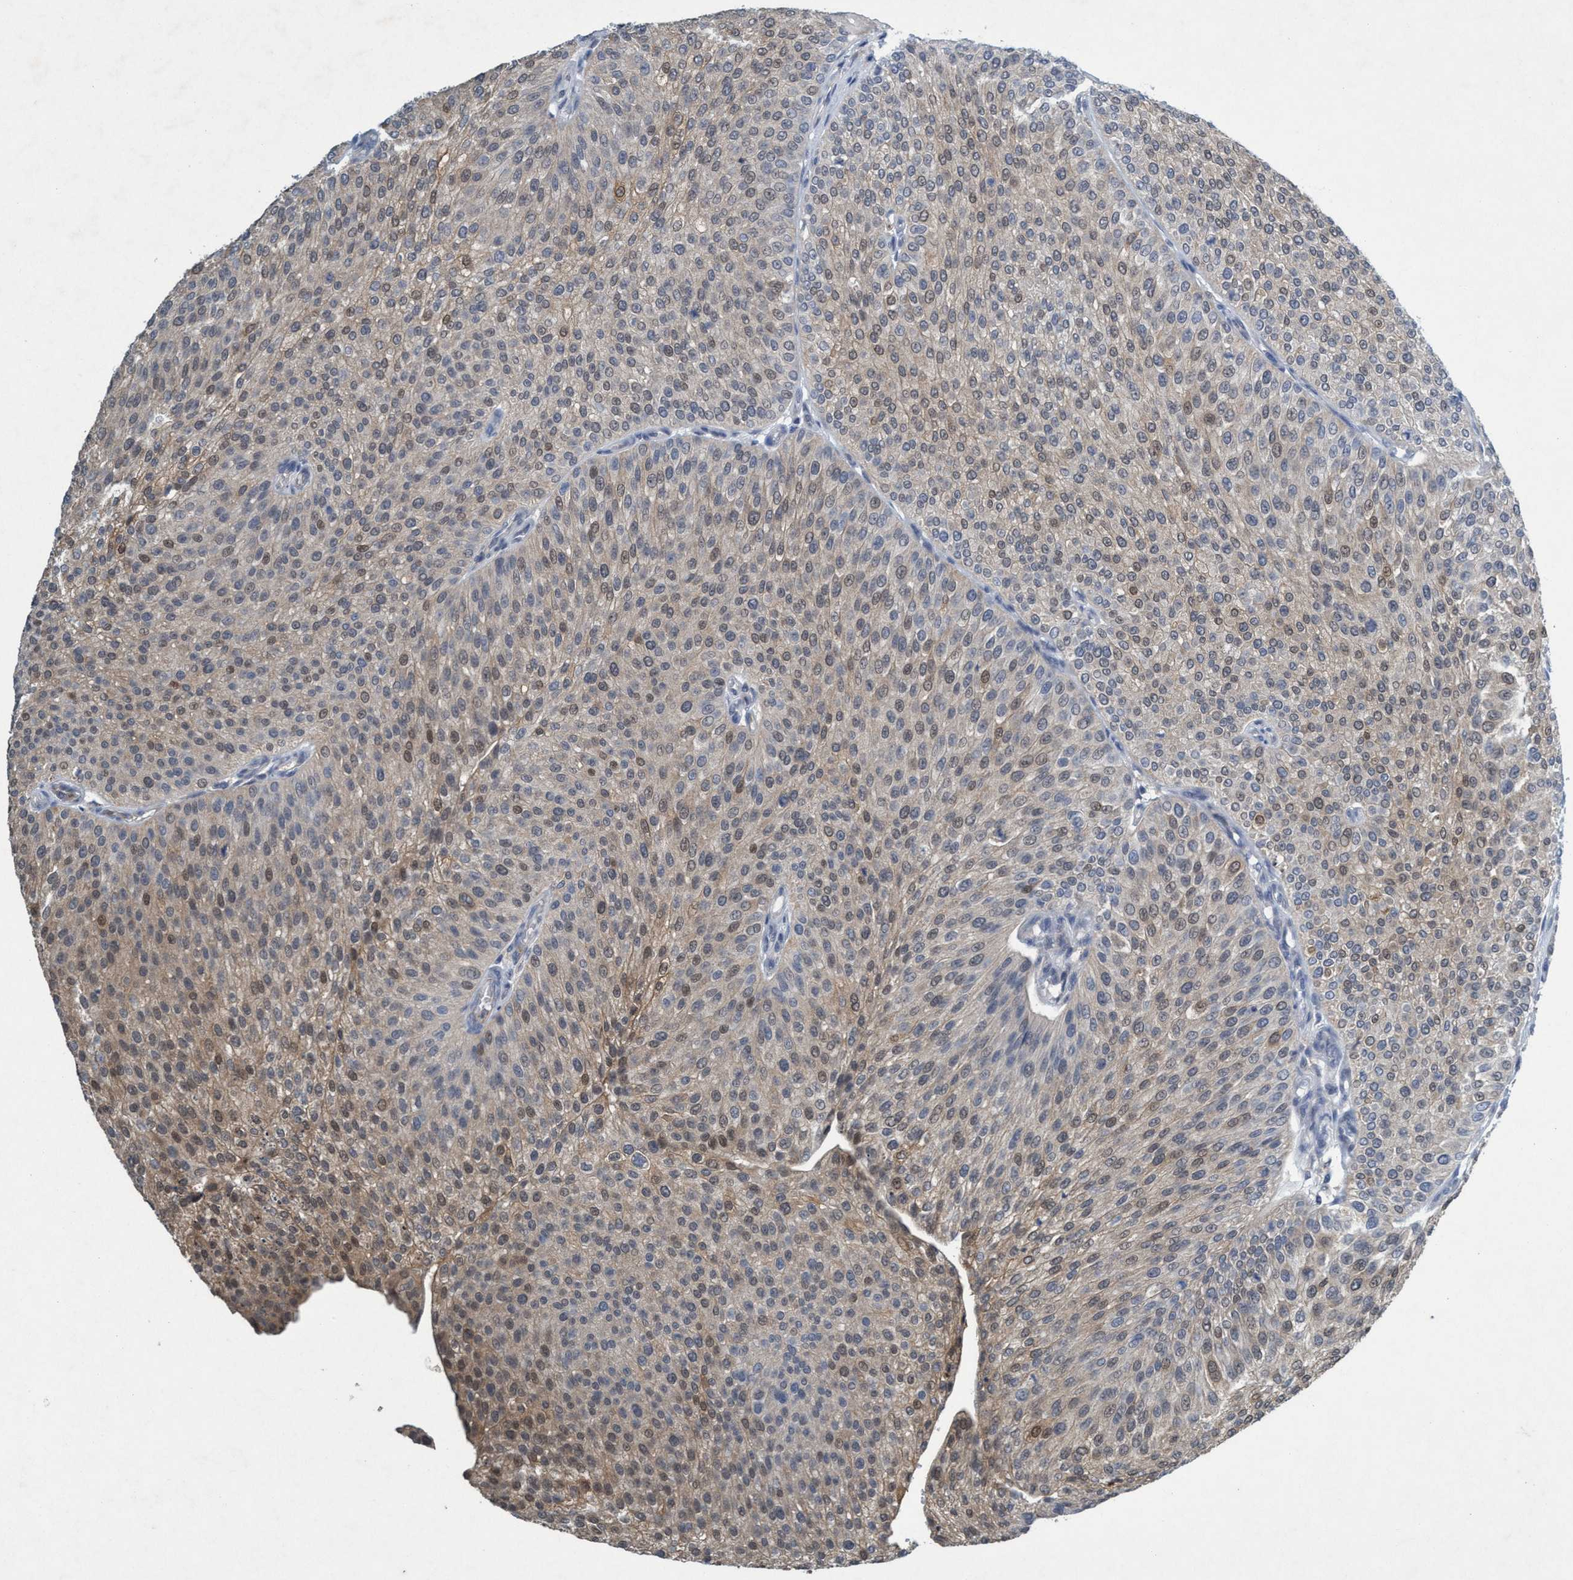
{"staining": {"intensity": "weak", "quantity": "25%-75%", "location": "cytoplasmic/membranous,nuclear"}, "tissue": "urothelial cancer", "cell_type": "Tumor cells", "image_type": "cancer", "snomed": [{"axis": "morphology", "description": "Urothelial carcinoma, Low grade"}, {"axis": "topography", "description": "Smooth muscle"}, {"axis": "topography", "description": "Urinary bladder"}], "caption": "Weak cytoplasmic/membranous and nuclear protein staining is identified in approximately 25%-75% of tumor cells in urothelial carcinoma (low-grade). The protein of interest is stained brown, and the nuclei are stained in blue (DAB (3,3'-diaminobenzidine) IHC with brightfield microscopy, high magnification).", "gene": "RNF208", "patient": {"sex": "male", "age": 60}}